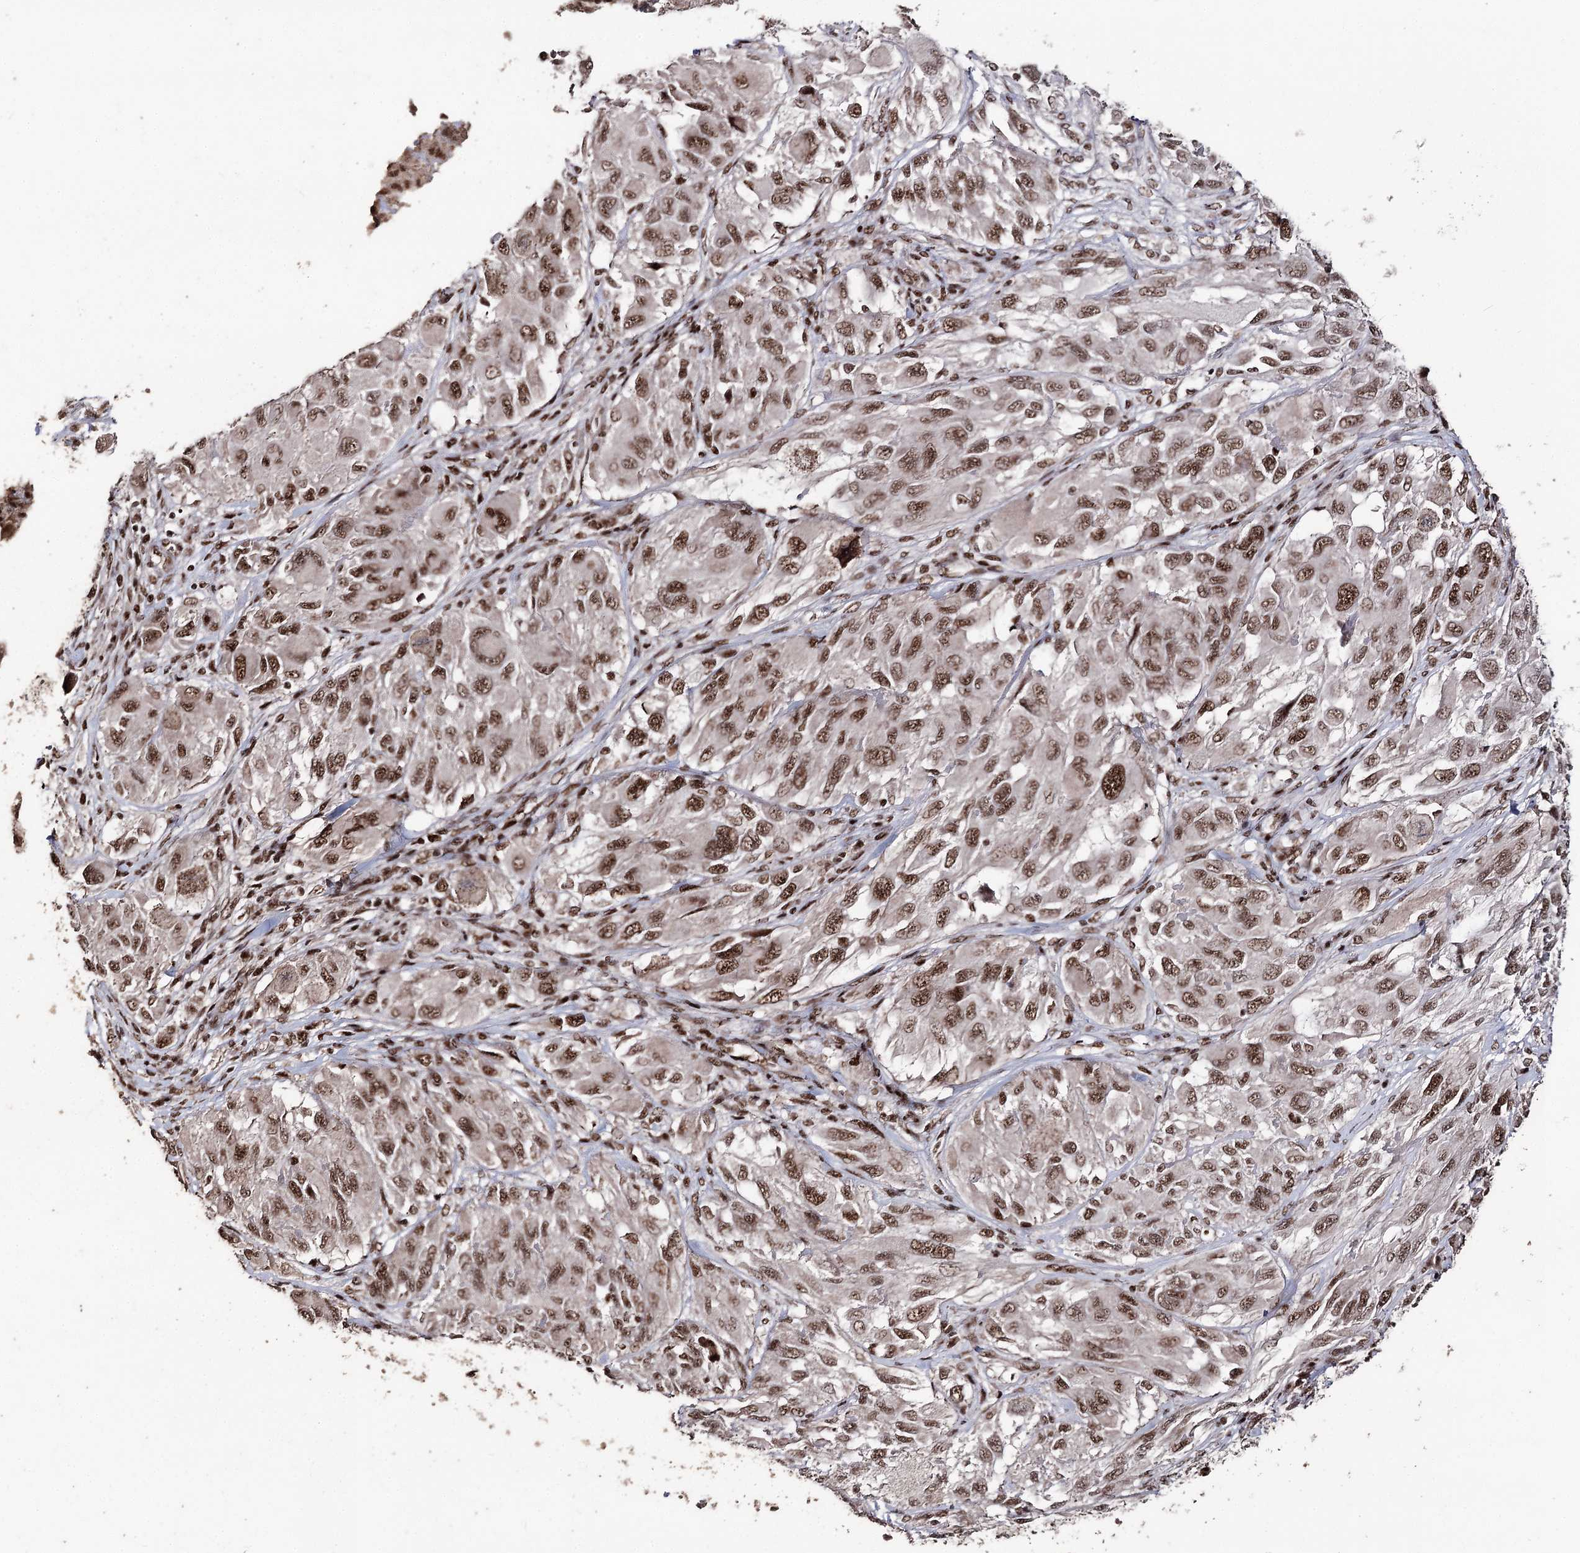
{"staining": {"intensity": "moderate", "quantity": ">75%", "location": "nuclear"}, "tissue": "melanoma", "cell_type": "Tumor cells", "image_type": "cancer", "snomed": [{"axis": "morphology", "description": "Malignant melanoma, NOS"}, {"axis": "topography", "description": "Skin"}], "caption": "Malignant melanoma was stained to show a protein in brown. There is medium levels of moderate nuclear expression in approximately >75% of tumor cells. (Stains: DAB (3,3'-diaminobenzidine) in brown, nuclei in blue, Microscopy: brightfield microscopy at high magnification).", "gene": "U2SURP", "patient": {"sex": "female", "age": 91}}